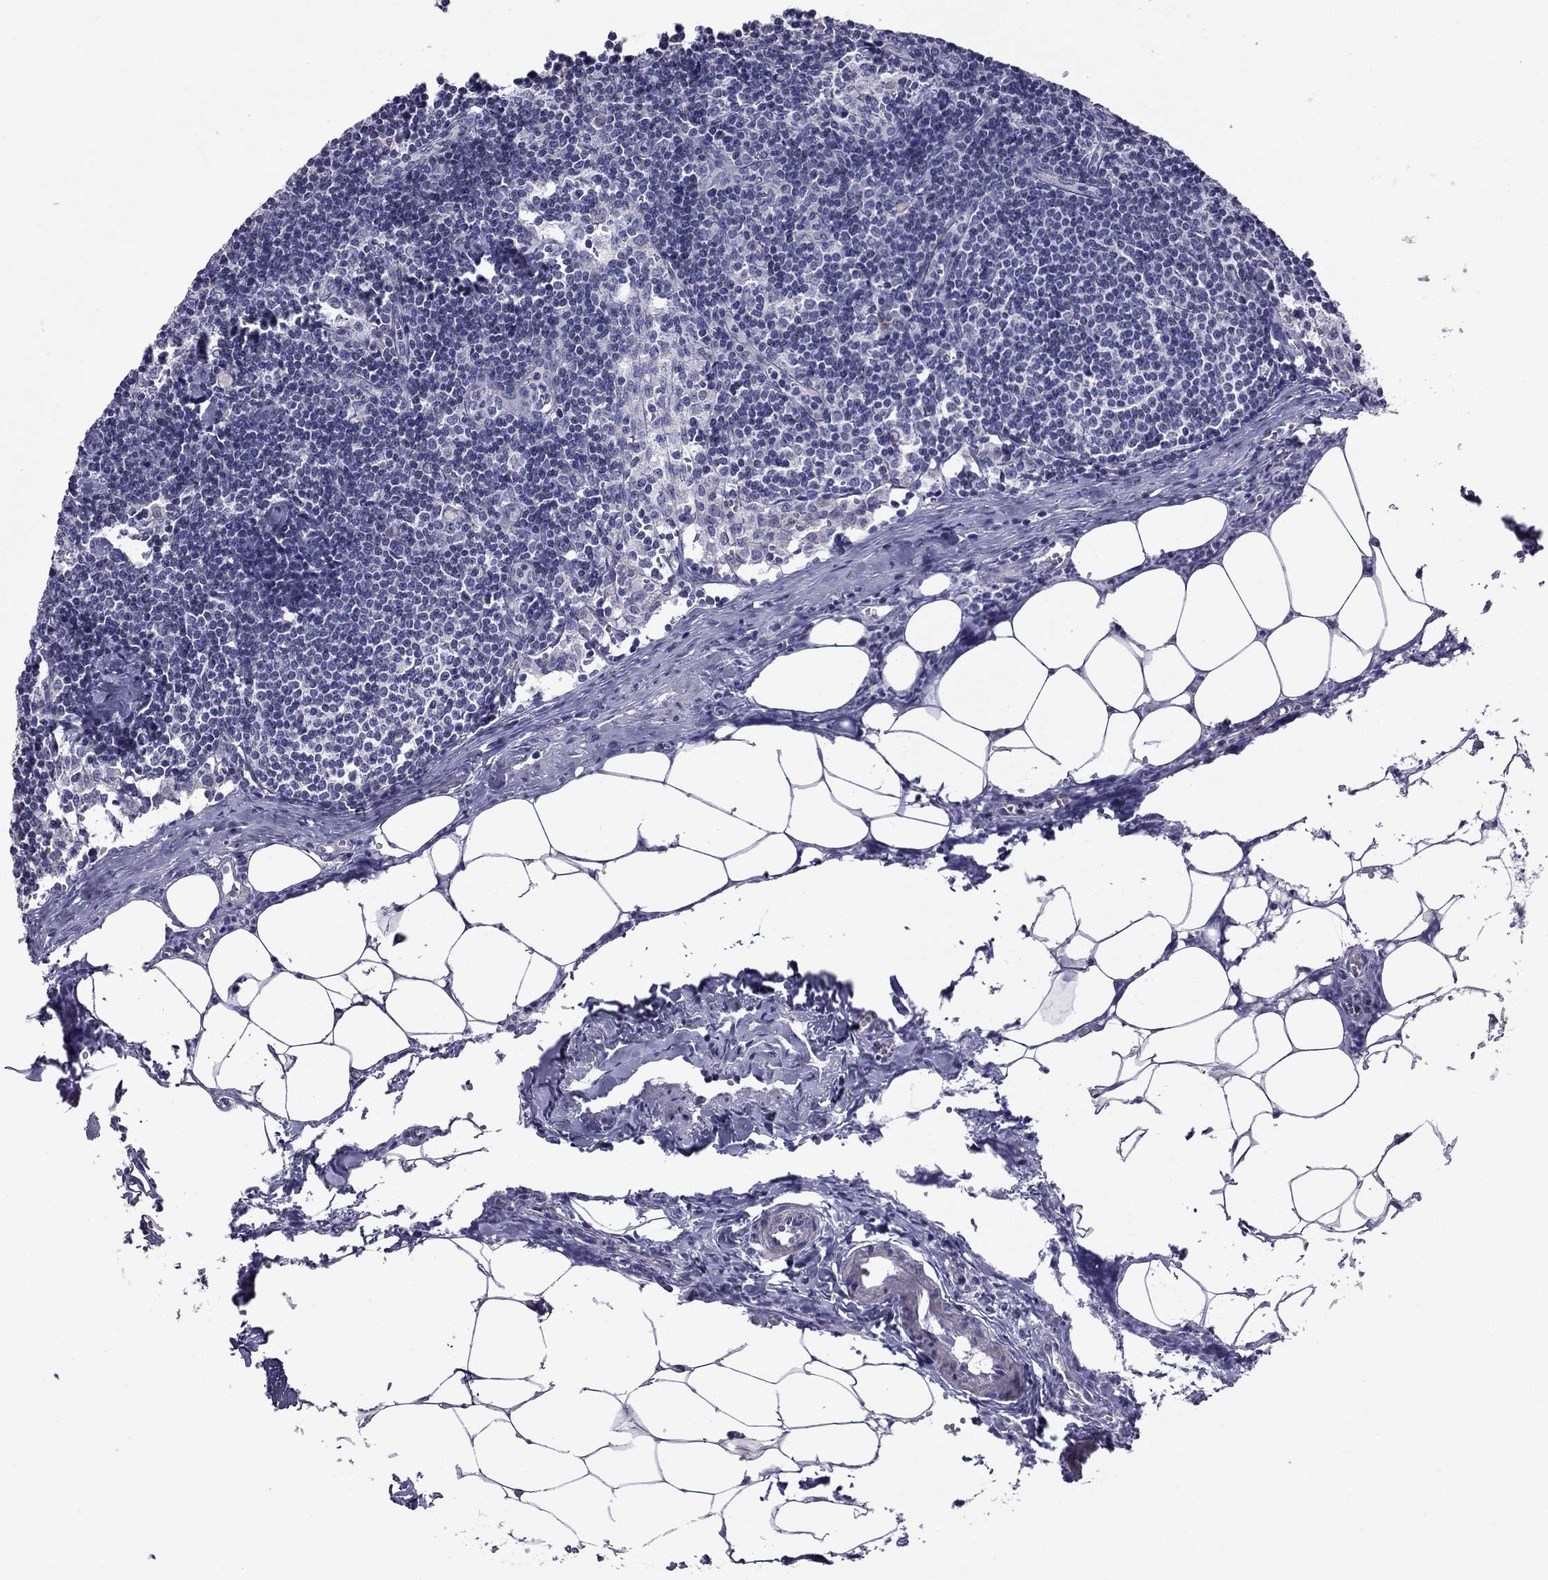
{"staining": {"intensity": "negative", "quantity": "none", "location": "none"}, "tissue": "lymph node", "cell_type": "Non-germinal center cells", "image_type": "normal", "snomed": [{"axis": "morphology", "description": "Normal tissue, NOS"}, {"axis": "topography", "description": "Lymph node"}], "caption": "The micrograph reveals no staining of non-germinal center cells in normal lymph node. The staining is performed using DAB (3,3'-diaminobenzidine) brown chromogen with nuclei counter-stained in using hematoxylin.", "gene": "ACADSB", "patient": {"sex": "female", "age": 51}}